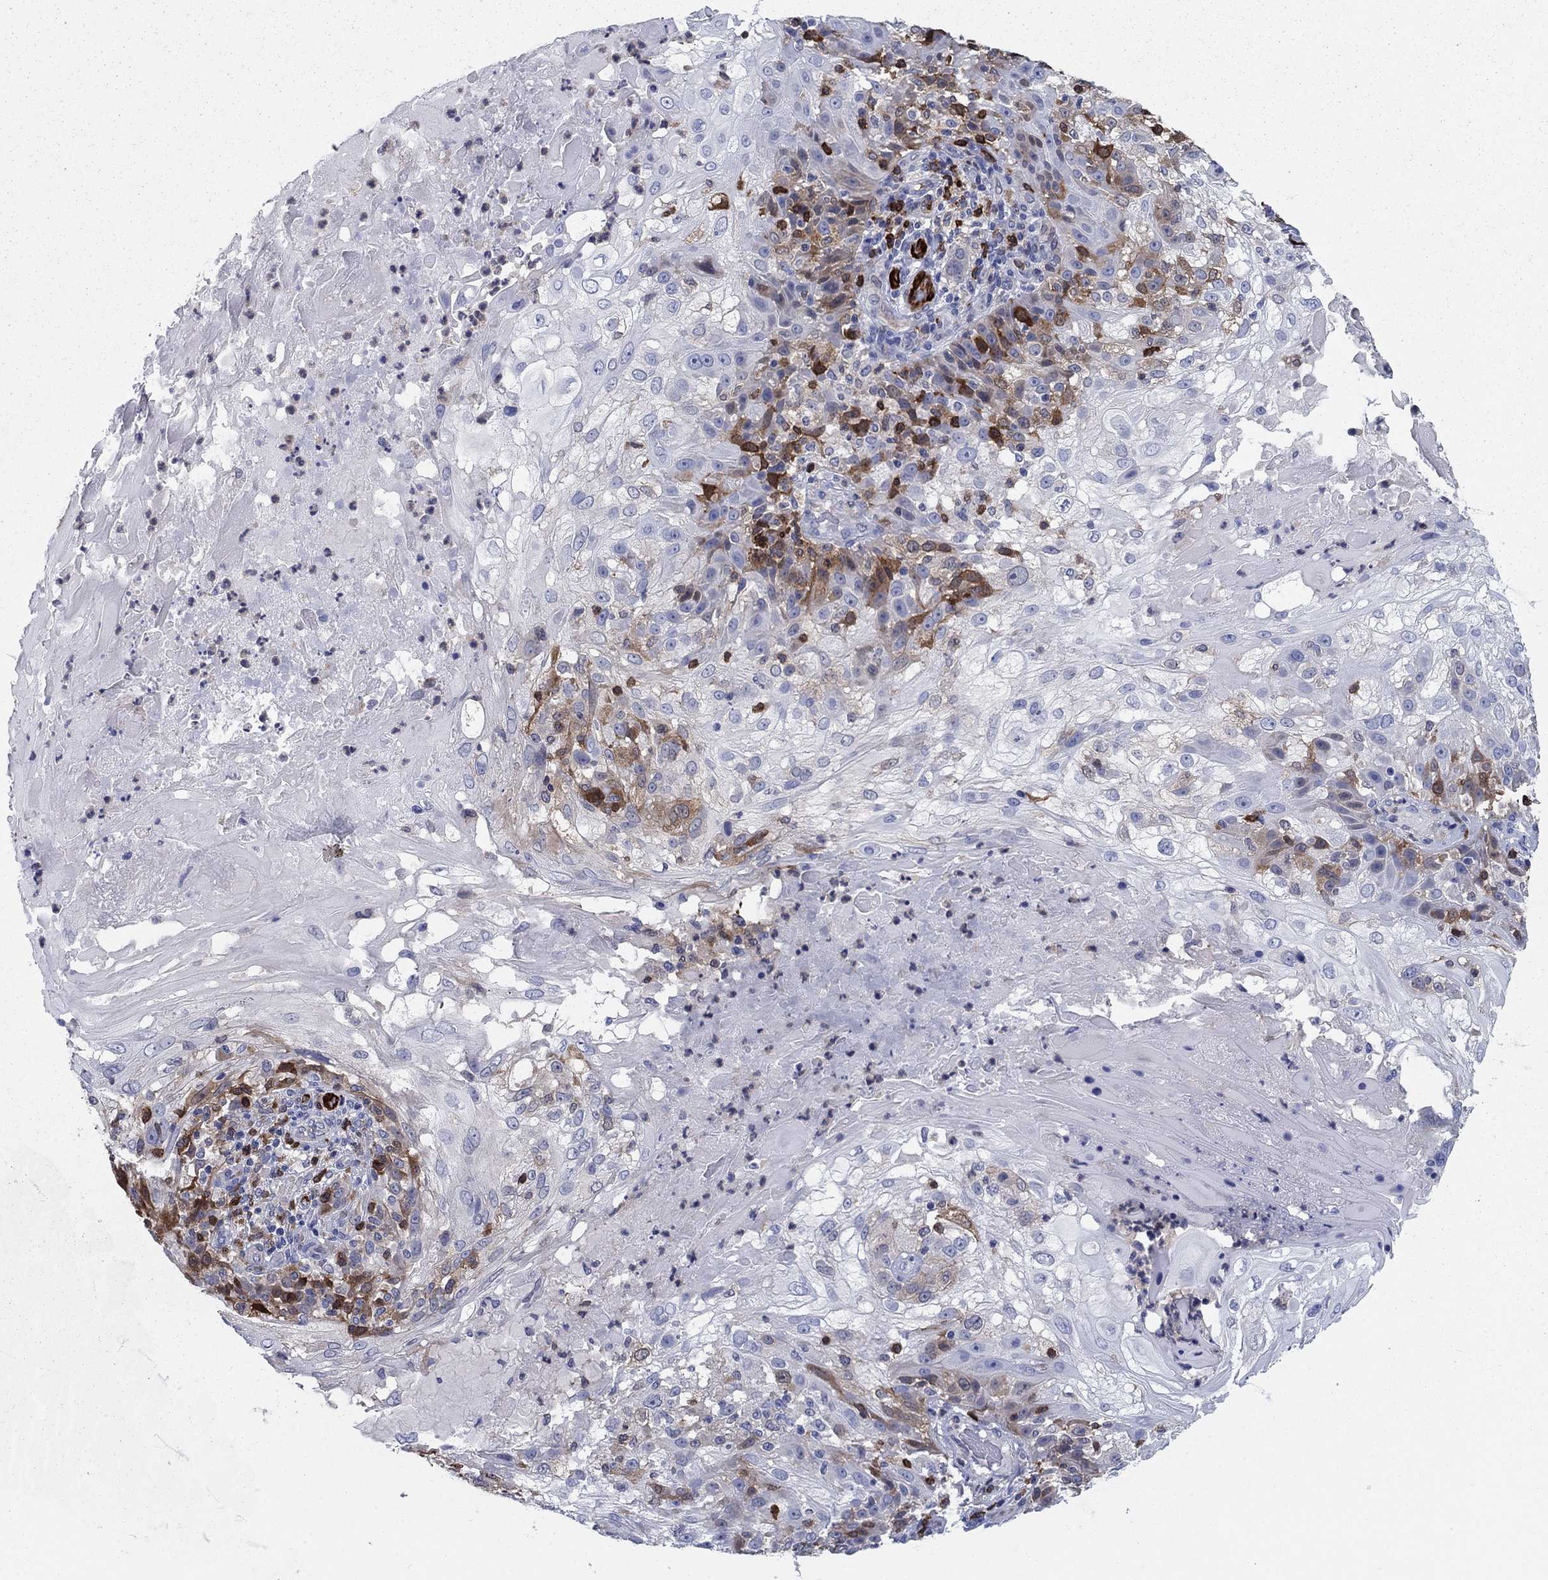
{"staining": {"intensity": "moderate", "quantity": "<25%", "location": "cytoplasmic/membranous"}, "tissue": "skin cancer", "cell_type": "Tumor cells", "image_type": "cancer", "snomed": [{"axis": "morphology", "description": "Normal tissue, NOS"}, {"axis": "morphology", "description": "Squamous cell carcinoma, NOS"}, {"axis": "topography", "description": "Skin"}], "caption": "There is low levels of moderate cytoplasmic/membranous positivity in tumor cells of skin cancer (squamous cell carcinoma), as demonstrated by immunohistochemical staining (brown color).", "gene": "STMN1", "patient": {"sex": "female", "age": 83}}